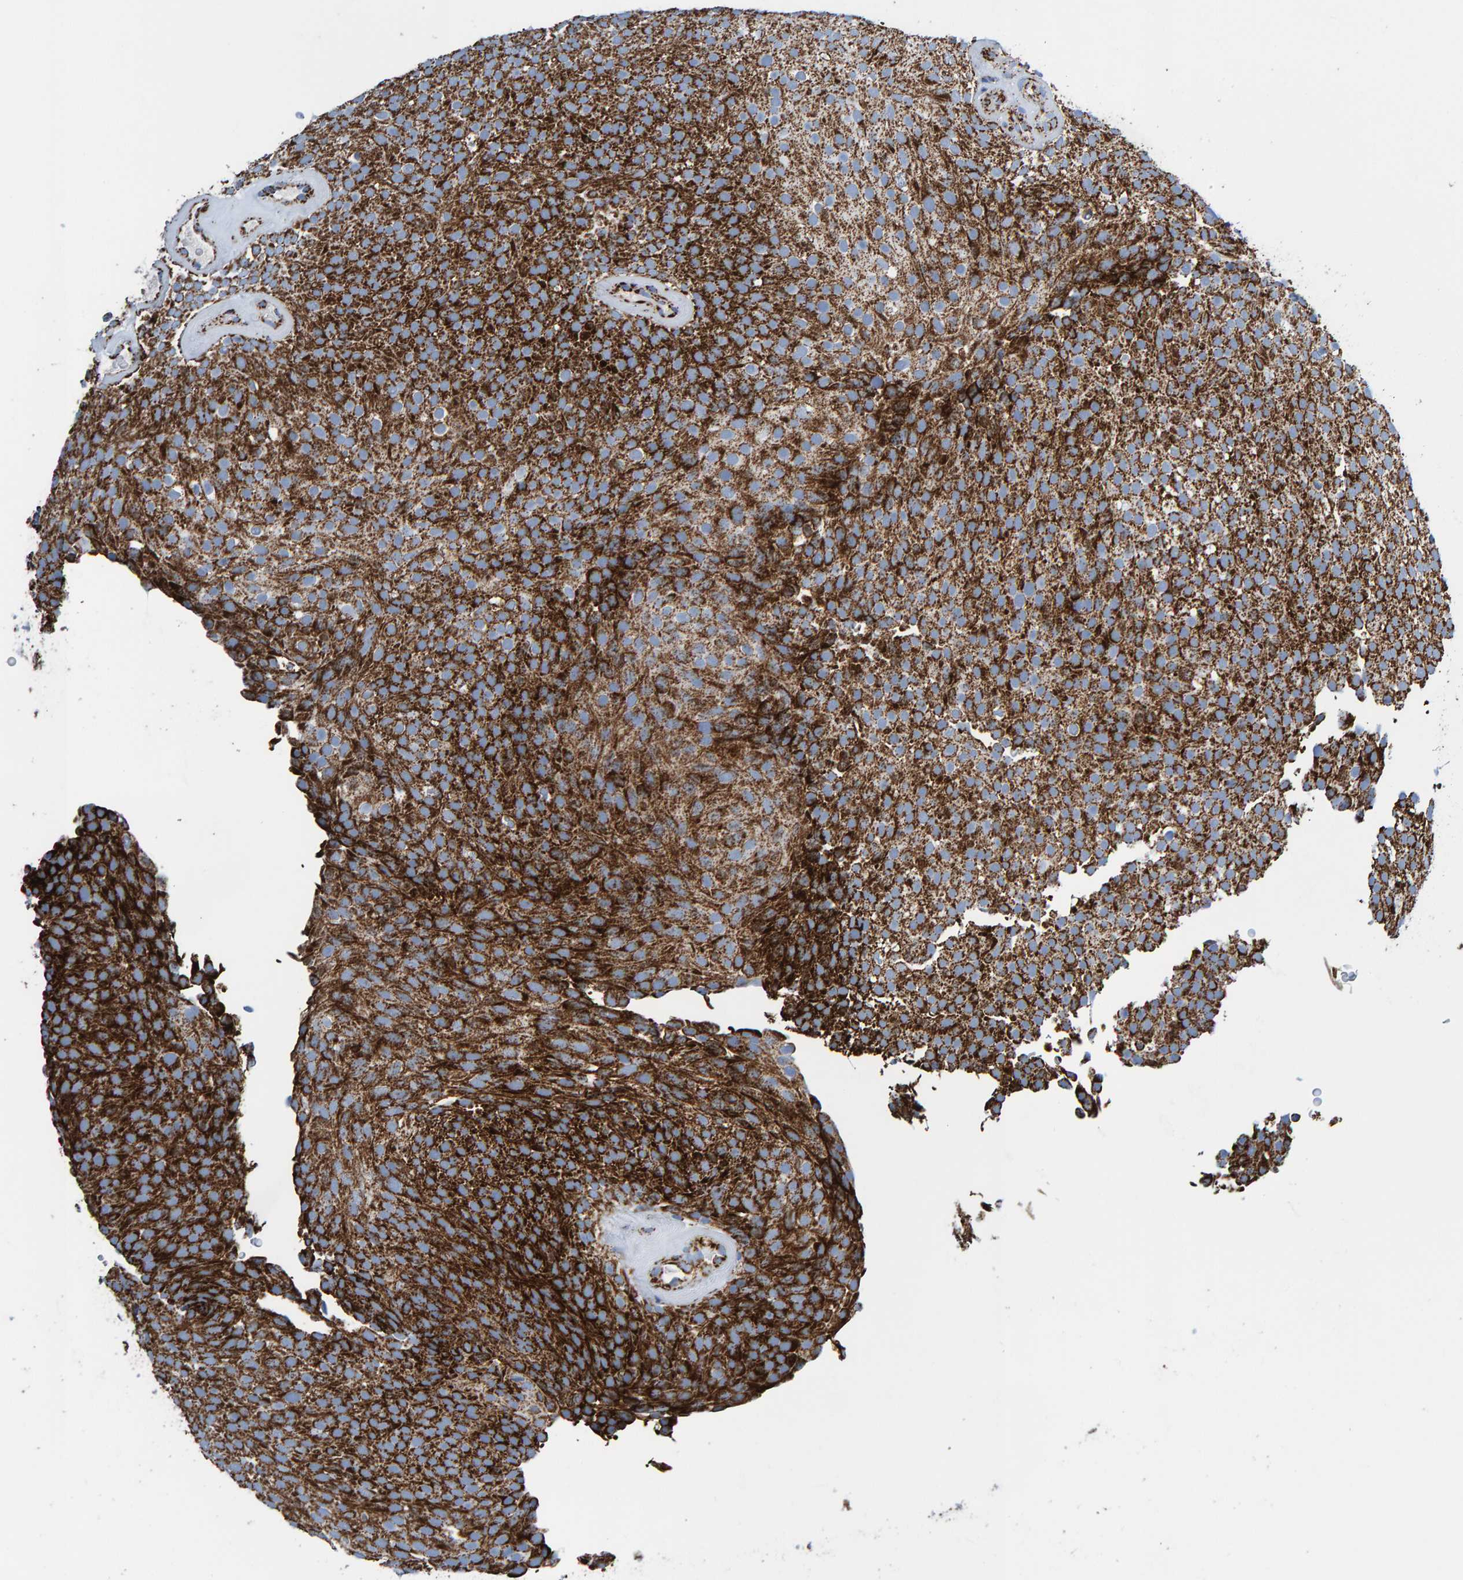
{"staining": {"intensity": "strong", "quantity": ">75%", "location": "cytoplasmic/membranous"}, "tissue": "urothelial cancer", "cell_type": "Tumor cells", "image_type": "cancer", "snomed": [{"axis": "morphology", "description": "Urothelial carcinoma, Low grade"}, {"axis": "topography", "description": "Urinary bladder"}], "caption": "Low-grade urothelial carcinoma stained with immunohistochemistry (IHC) shows strong cytoplasmic/membranous staining in approximately >75% of tumor cells. Using DAB (3,3'-diaminobenzidine) (brown) and hematoxylin (blue) stains, captured at high magnification using brightfield microscopy.", "gene": "ENSG00000262660", "patient": {"sex": "male", "age": 78}}